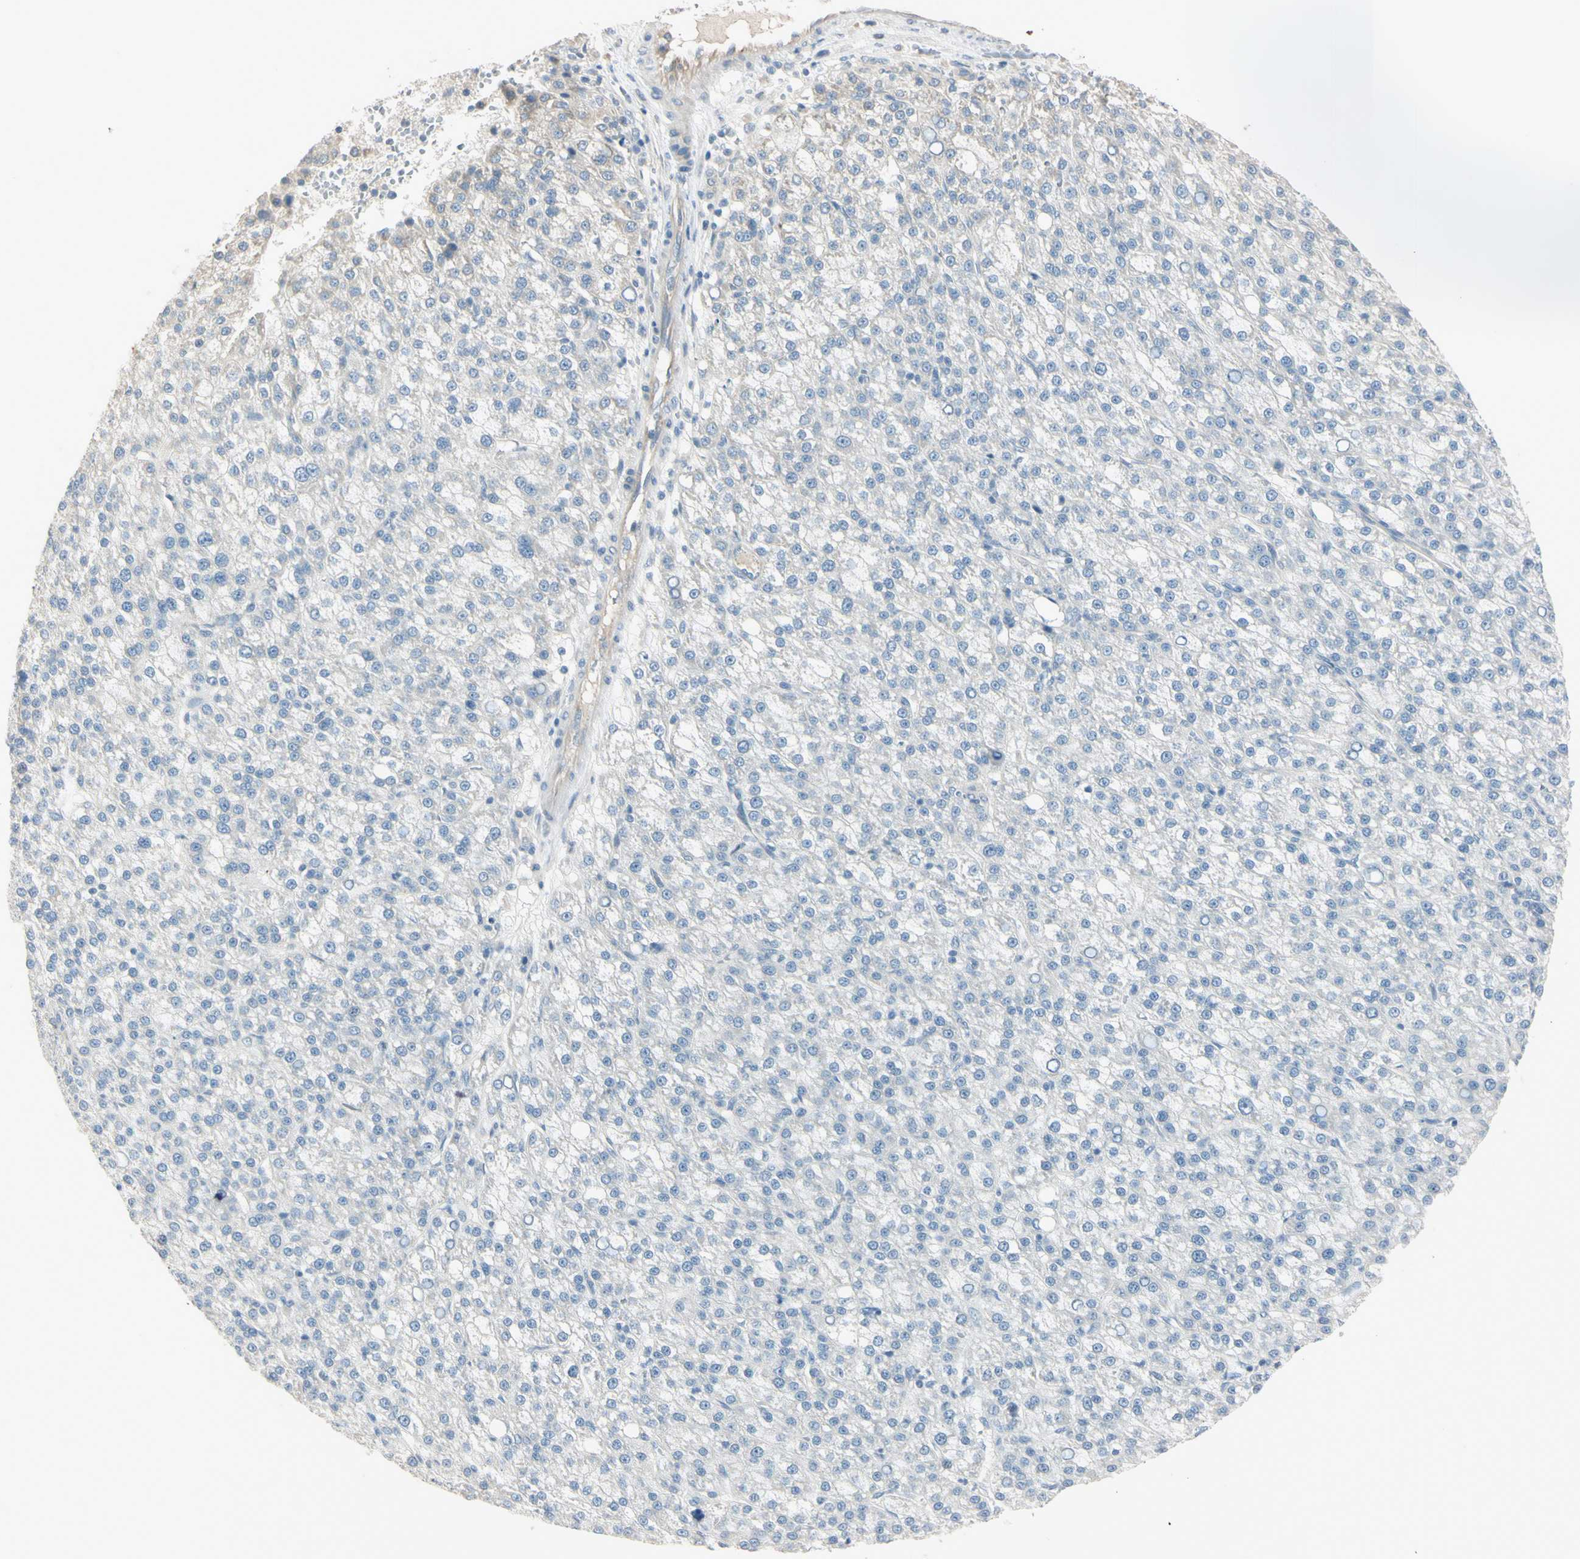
{"staining": {"intensity": "negative", "quantity": "none", "location": "none"}, "tissue": "liver cancer", "cell_type": "Tumor cells", "image_type": "cancer", "snomed": [{"axis": "morphology", "description": "Carcinoma, Hepatocellular, NOS"}, {"axis": "topography", "description": "Liver"}], "caption": "Immunohistochemistry (IHC) histopathology image of neoplastic tissue: hepatocellular carcinoma (liver) stained with DAB exhibits no significant protein expression in tumor cells. (Brightfield microscopy of DAB immunohistochemistry at high magnification).", "gene": "AATK", "patient": {"sex": "female", "age": 58}}